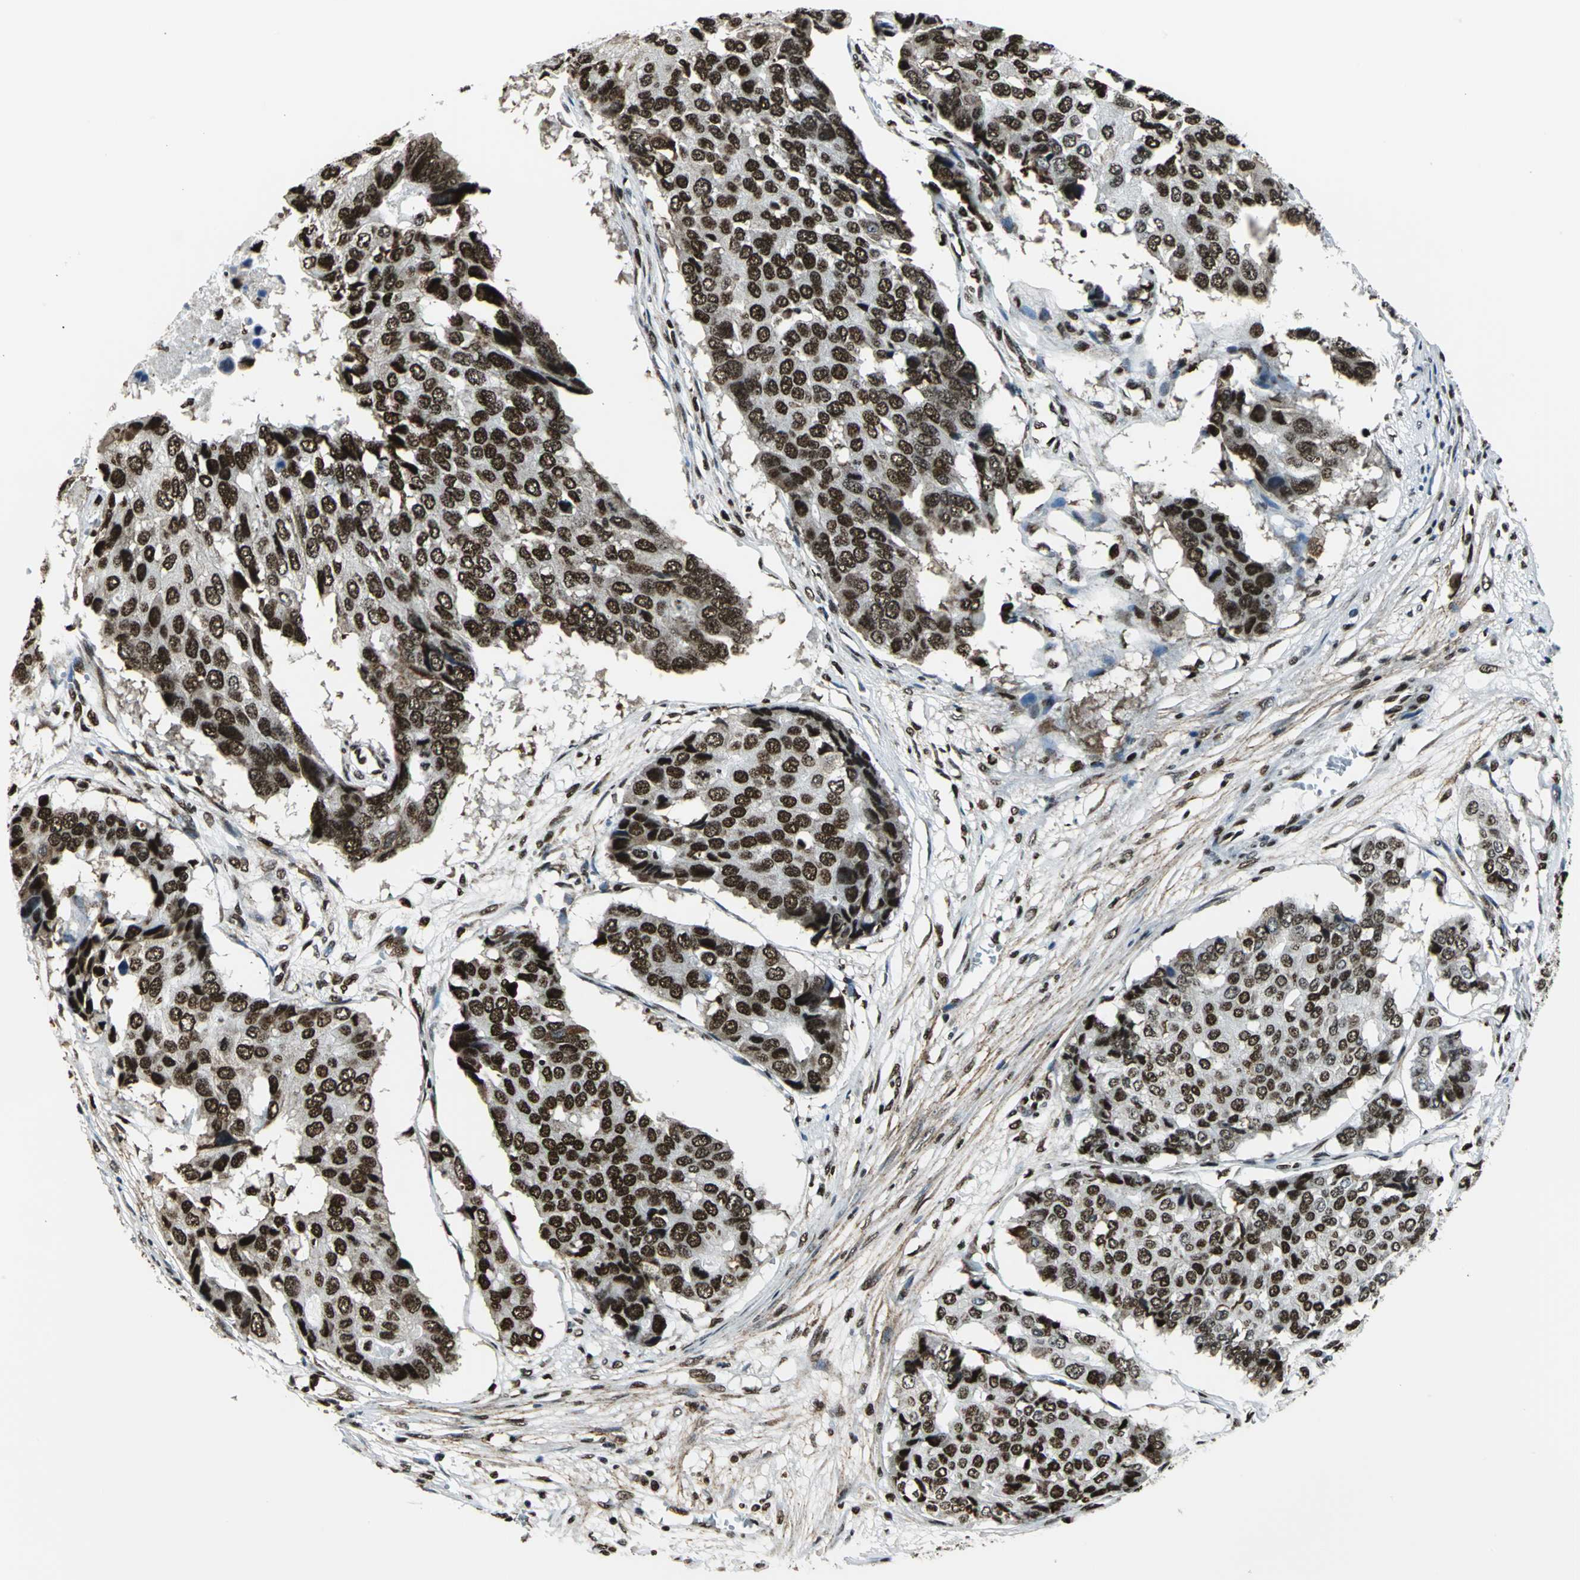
{"staining": {"intensity": "strong", "quantity": ">75%", "location": "nuclear"}, "tissue": "pancreatic cancer", "cell_type": "Tumor cells", "image_type": "cancer", "snomed": [{"axis": "morphology", "description": "Adenocarcinoma, NOS"}, {"axis": "topography", "description": "Pancreas"}], "caption": "DAB immunohistochemical staining of adenocarcinoma (pancreatic) demonstrates strong nuclear protein expression in approximately >75% of tumor cells.", "gene": "APEX1", "patient": {"sex": "male", "age": 50}}